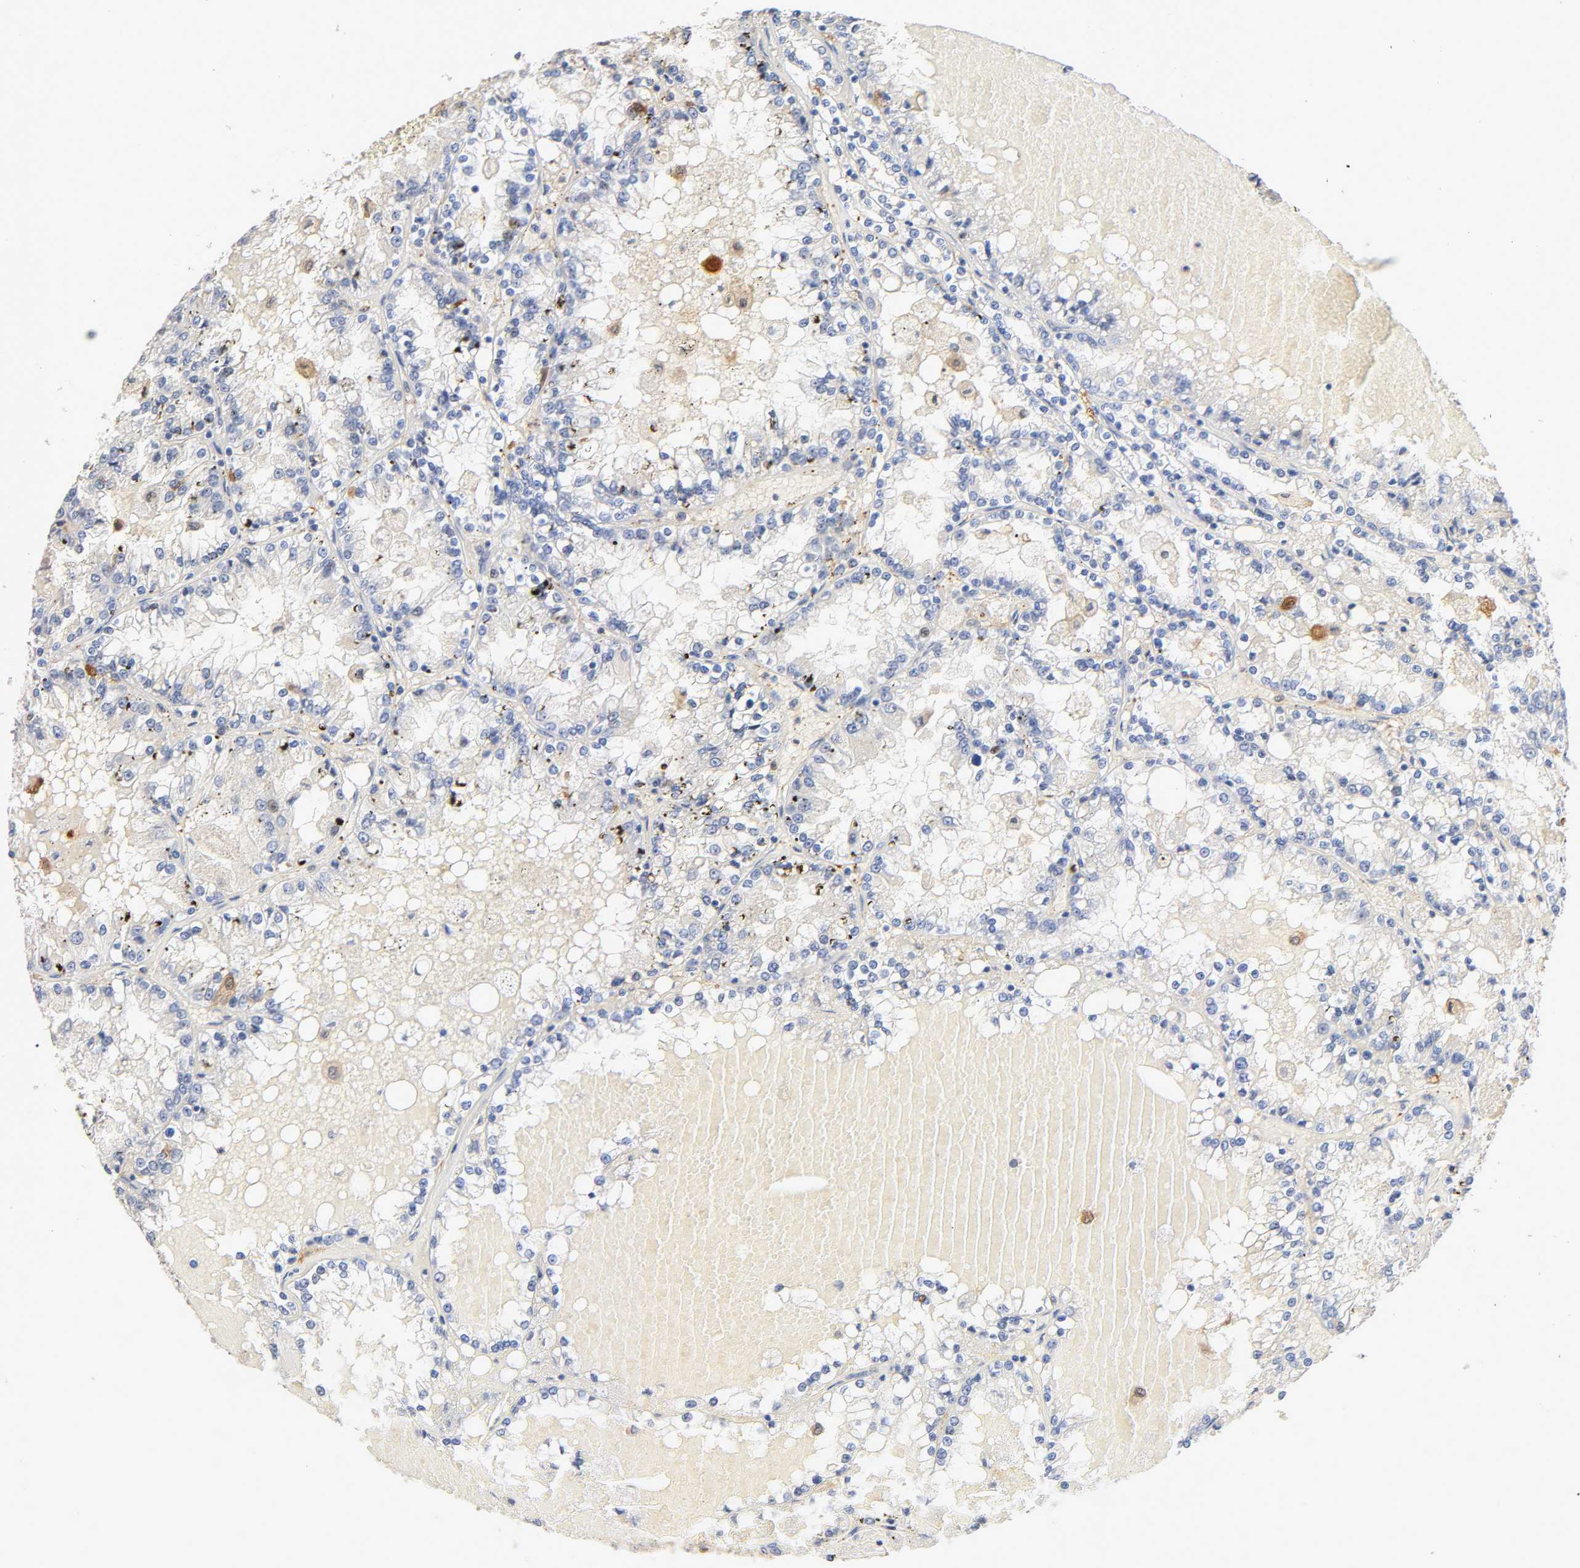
{"staining": {"intensity": "negative", "quantity": "none", "location": "none"}, "tissue": "renal cancer", "cell_type": "Tumor cells", "image_type": "cancer", "snomed": [{"axis": "morphology", "description": "Adenocarcinoma, NOS"}, {"axis": "topography", "description": "Kidney"}], "caption": "This is an immunohistochemistry (IHC) histopathology image of human renal cancer (adenocarcinoma). There is no staining in tumor cells.", "gene": "IL18", "patient": {"sex": "female", "age": 56}}